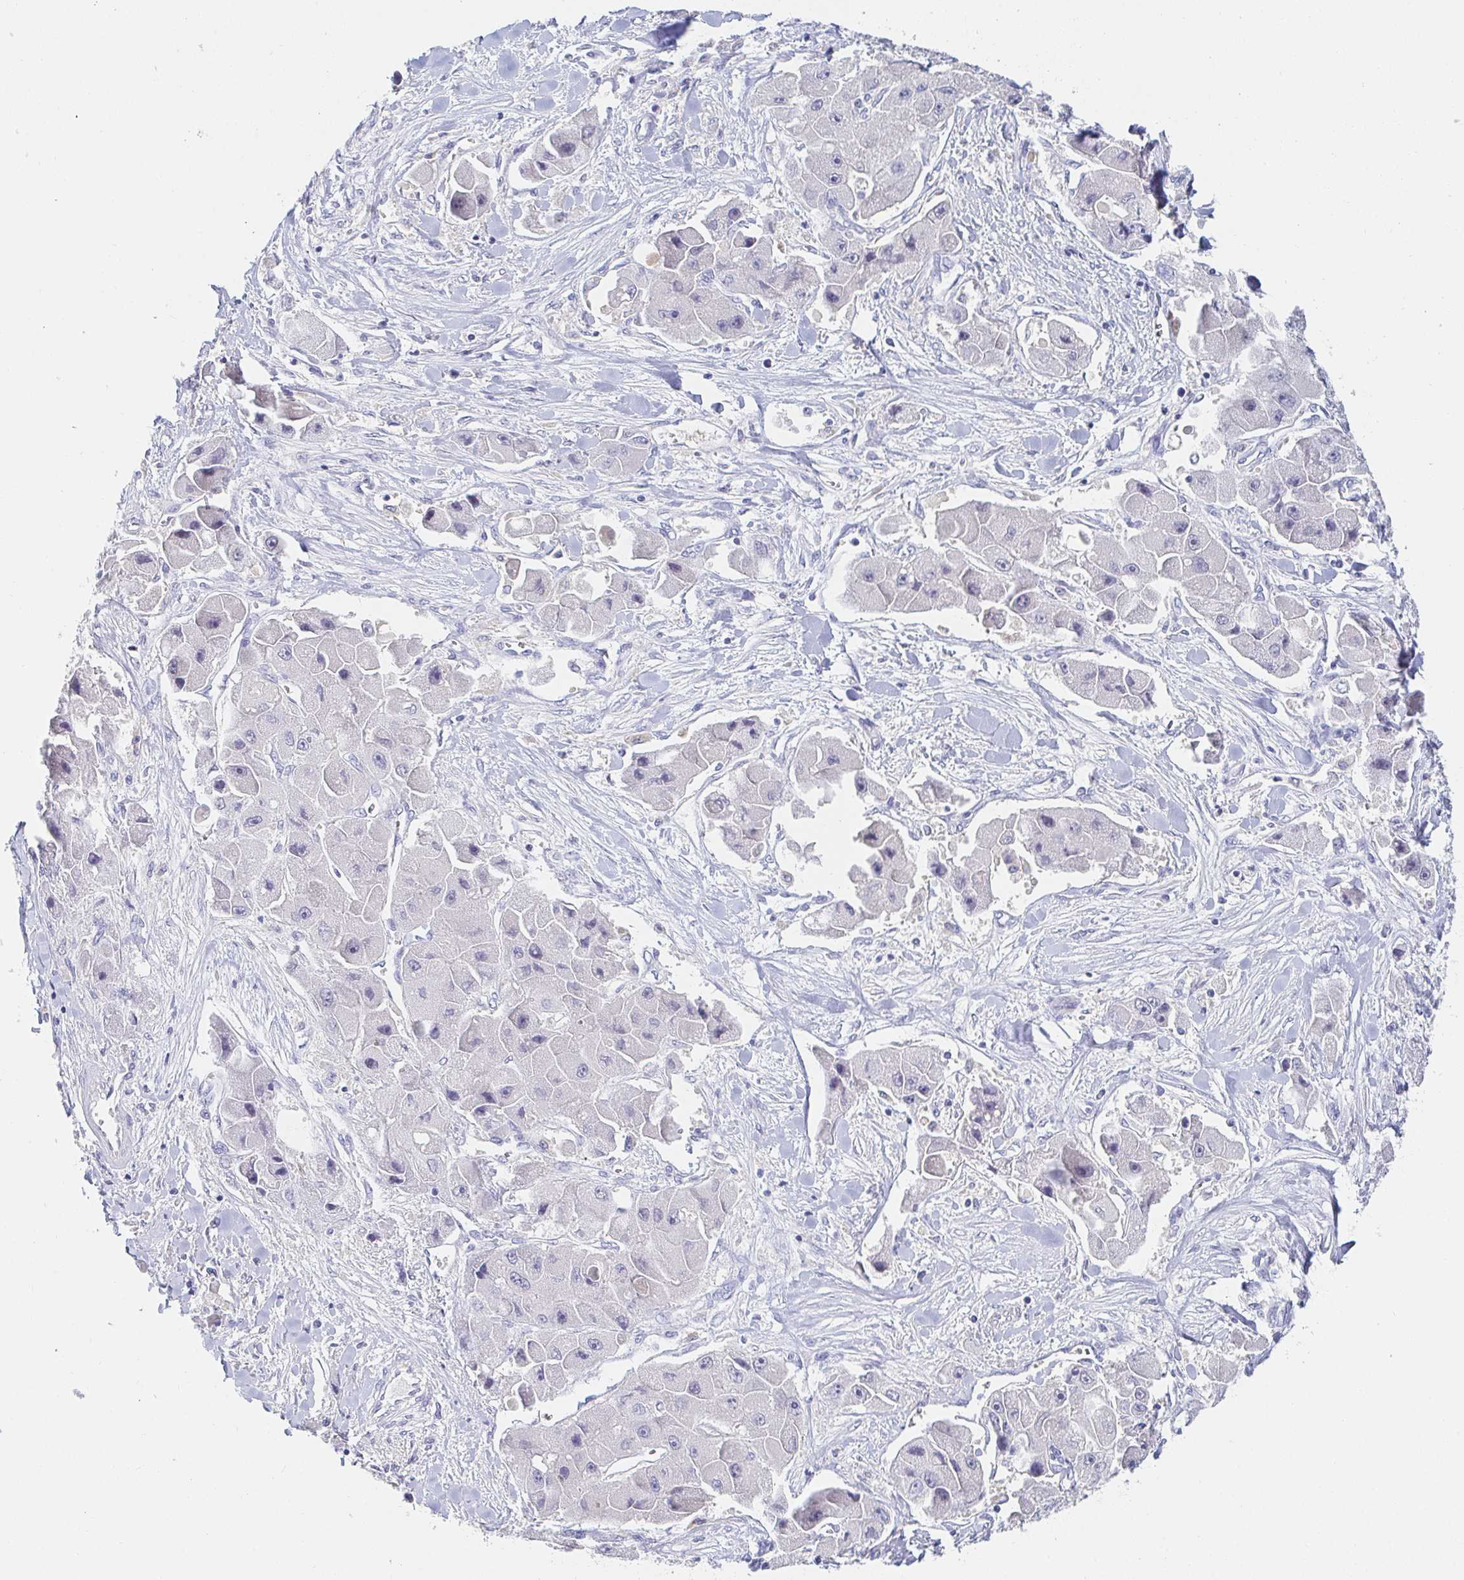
{"staining": {"intensity": "negative", "quantity": "none", "location": "none"}, "tissue": "liver cancer", "cell_type": "Tumor cells", "image_type": "cancer", "snomed": [{"axis": "morphology", "description": "Carcinoma, Hepatocellular, NOS"}, {"axis": "topography", "description": "Liver"}], "caption": "Photomicrograph shows no significant protein staining in tumor cells of liver hepatocellular carcinoma.", "gene": "PDE6B", "patient": {"sex": "male", "age": 24}}